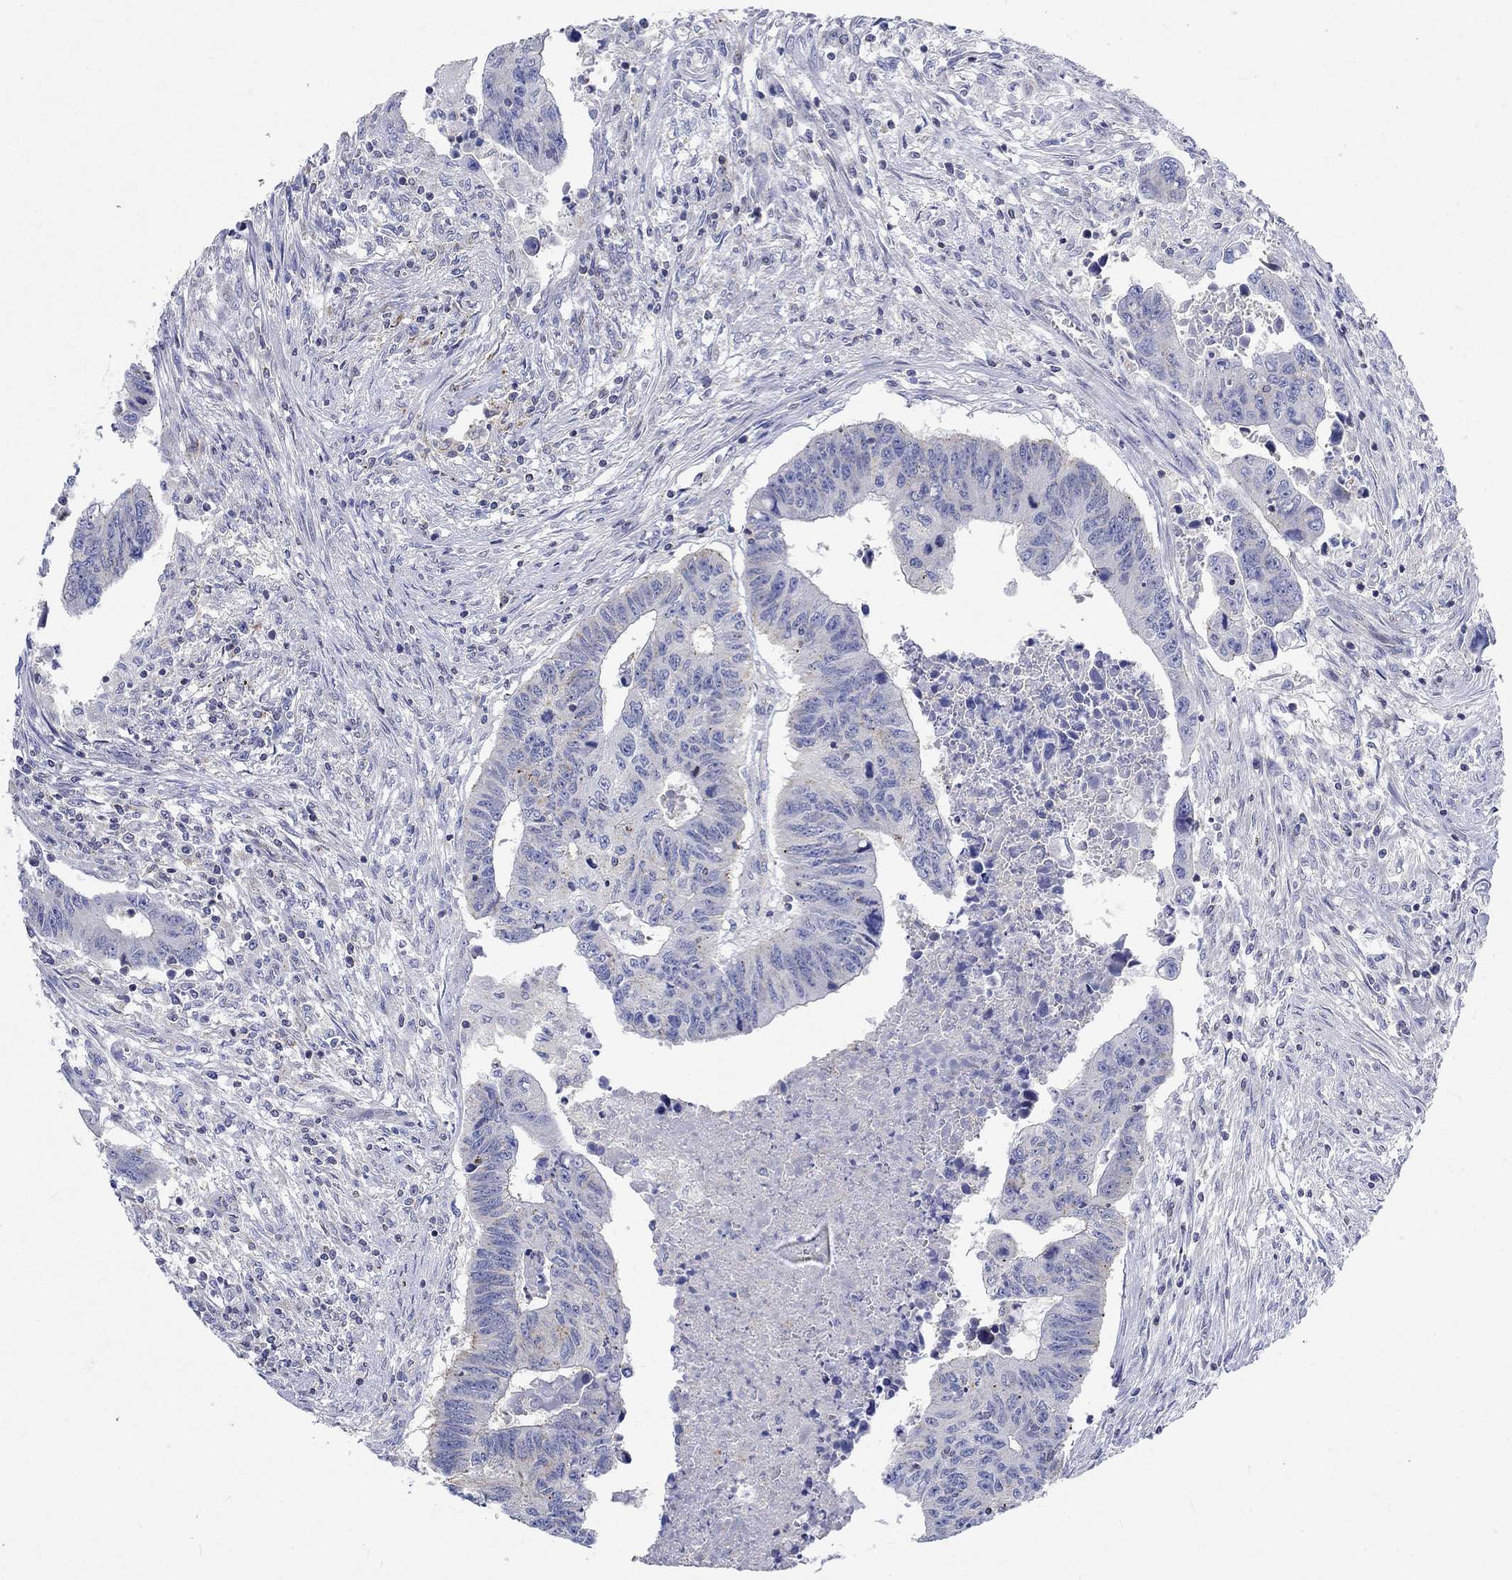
{"staining": {"intensity": "negative", "quantity": "none", "location": "none"}, "tissue": "colorectal cancer", "cell_type": "Tumor cells", "image_type": "cancer", "snomed": [{"axis": "morphology", "description": "Adenocarcinoma, NOS"}, {"axis": "topography", "description": "Rectum"}], "caption": "An image of human colorectal cancer (adenocarcinoma) is negative for staining in tumor cells.", "gene": "NAV3", "patient": {"sex": "female", "age": 85}}